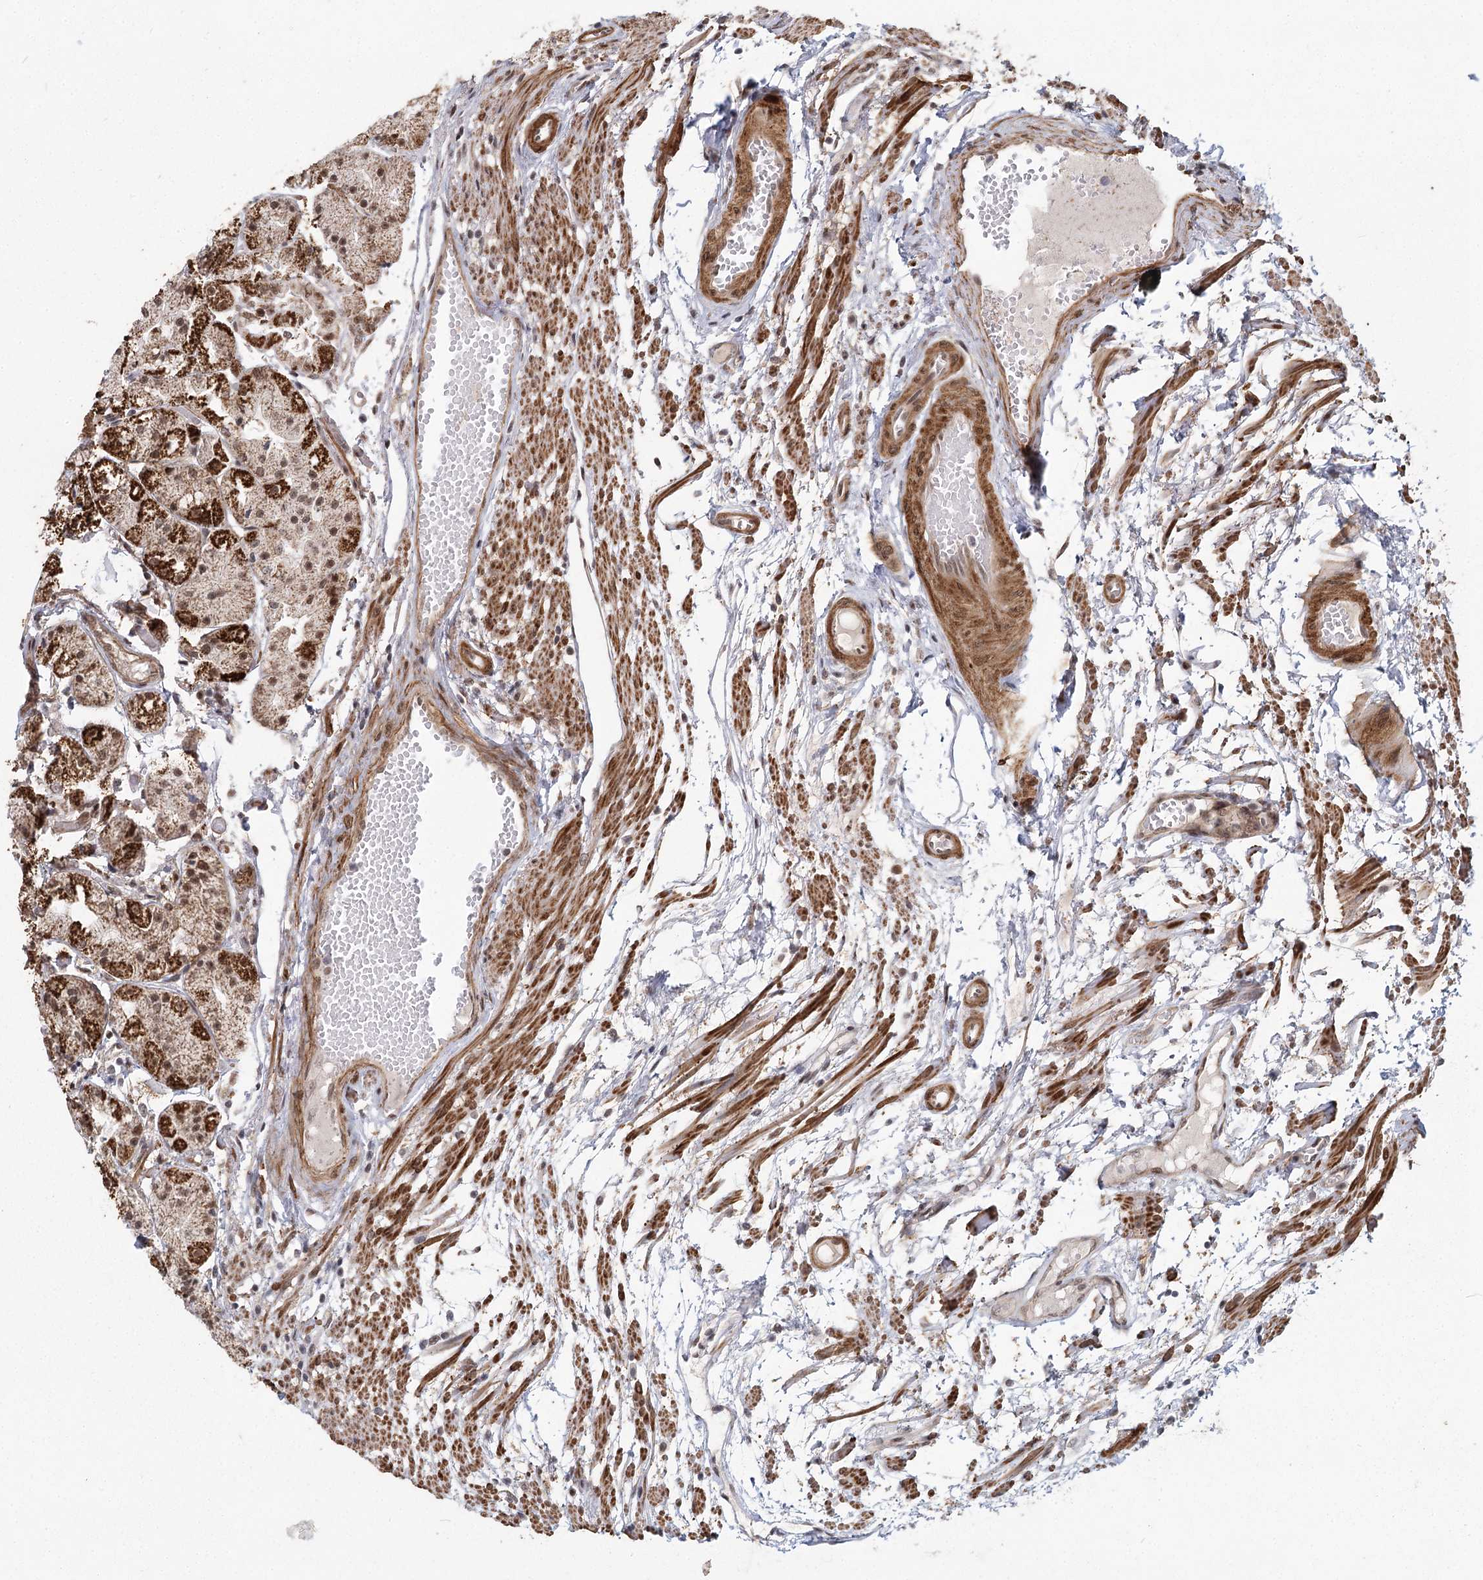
{"staining": {"intensity": "moderate", "quantity": ">75%", "location": "cytoplasmic/membranous,nuclear"}, "tissue": "stomach", "cell_type": "Glandular cells", "image_type": "normal", "snomed": [{"axis": "morphology", "description": "Normal tissue, NOS"}, {"axis": "topography", "description": "Stomach, upper"}], "caption": "DAB (3,3'-diaminobenzidine) immunohistochemical staining of benign stomach demonstrates moderate cytoplasmic/membranous,nuclear protein staining in about >75% of glandular cells. The staining is performed using DAB (3,3'-diaminobenzidine) brown chromogen to label protein expression. The nuclei are counter-stained blue using hematoxylin.", "gene": "ZCCHC24", "patient": {"sex": "male", "age": 72}}